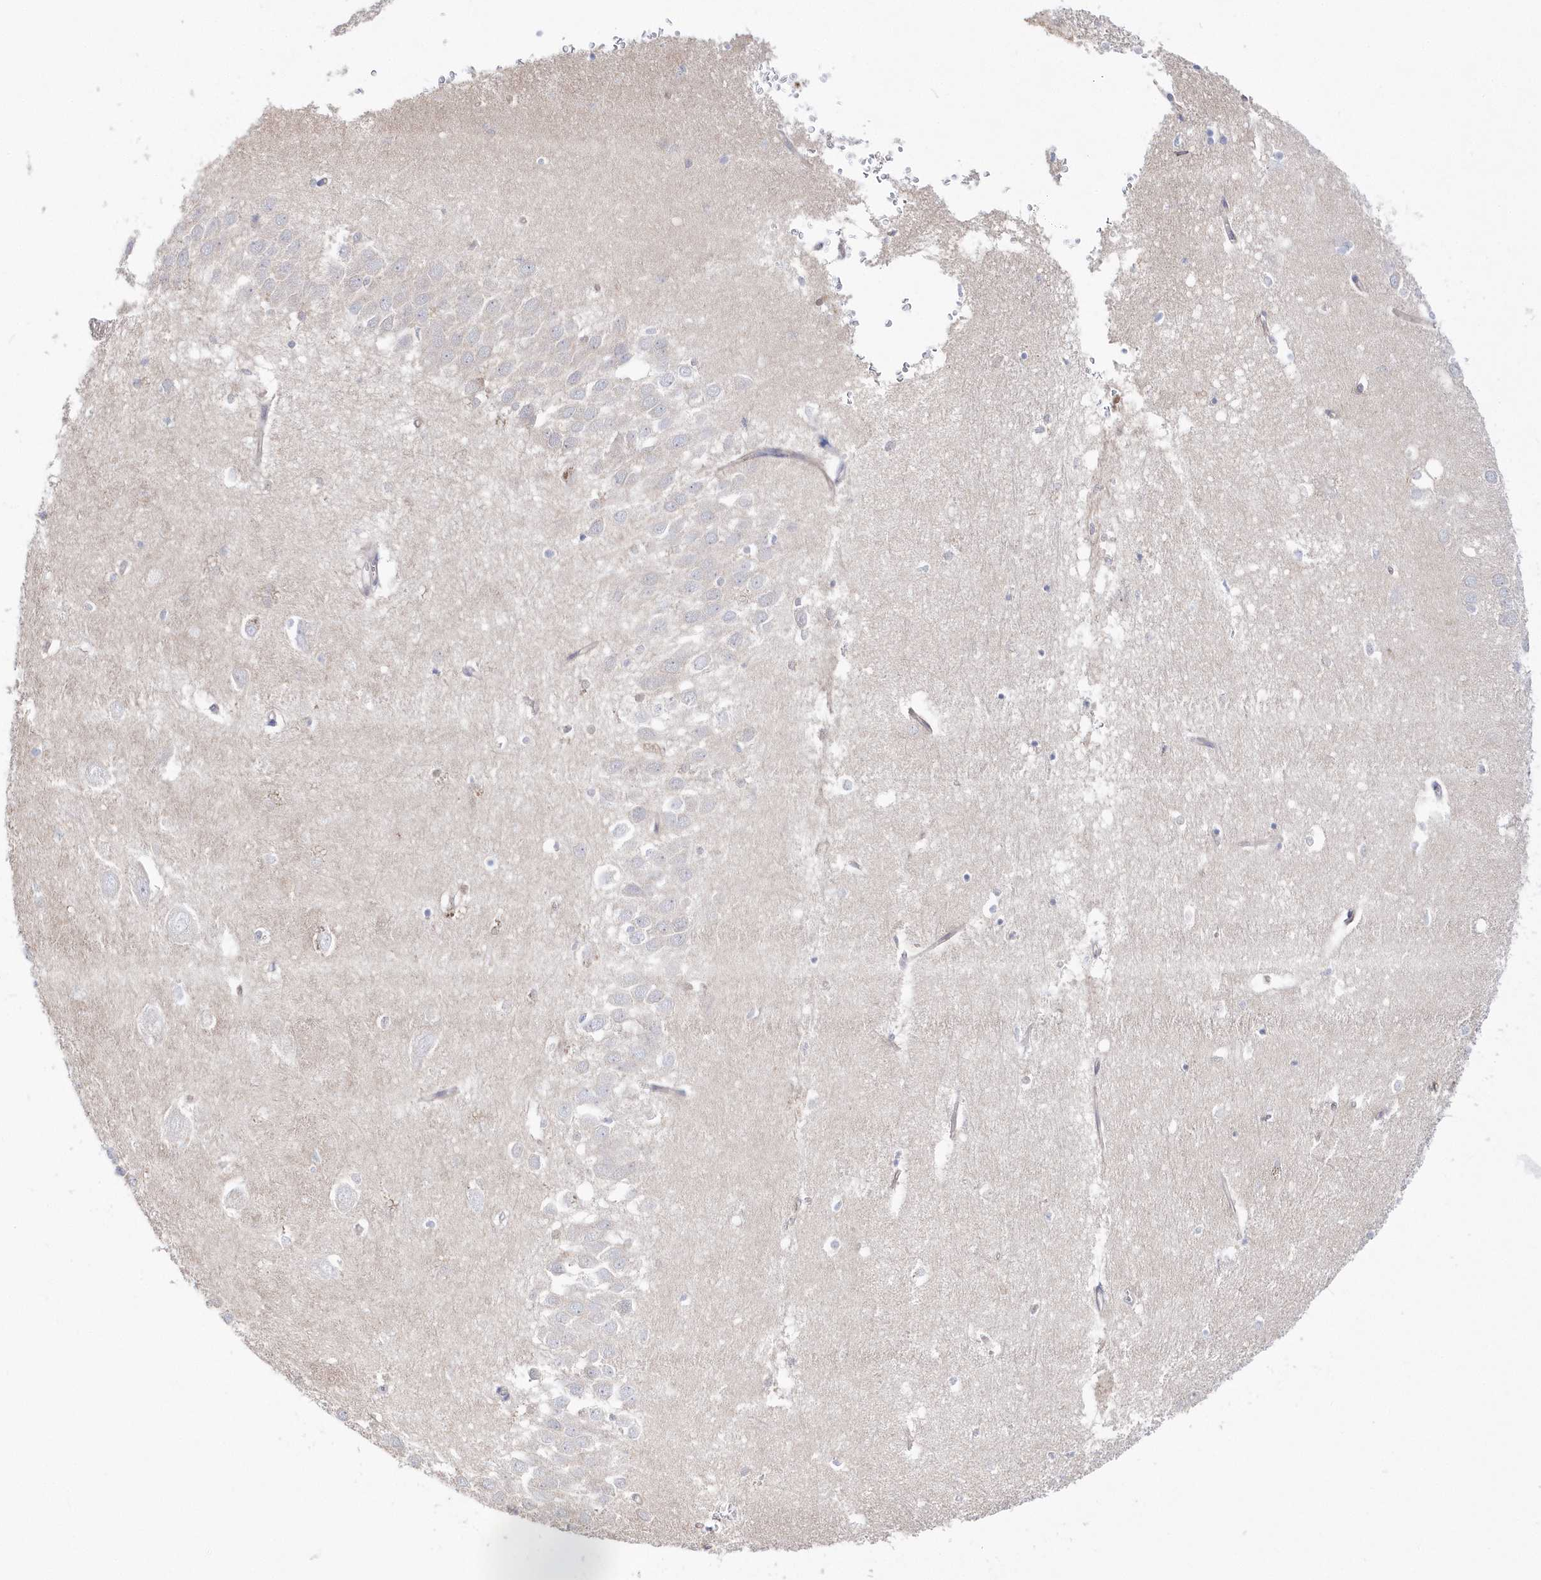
{"staining": {"intensity": "negative", "quantity": "none", "location": "none"}, "tissue": "hippocampus", "cell_type": "Glial cells", "image_type": "normal", "snomed": [{"axis": "morphology", "description": "Normal tissue, NOS"}, {"axis": "topography", "description": "Hippocampus"}], "caption": "Glial cells show no significant expression in normal hippocampus. (IHC, brightfield microscopy, high magnification).", "gene": "TMCO6", "patient": {"sex": "female", "age": 64}}